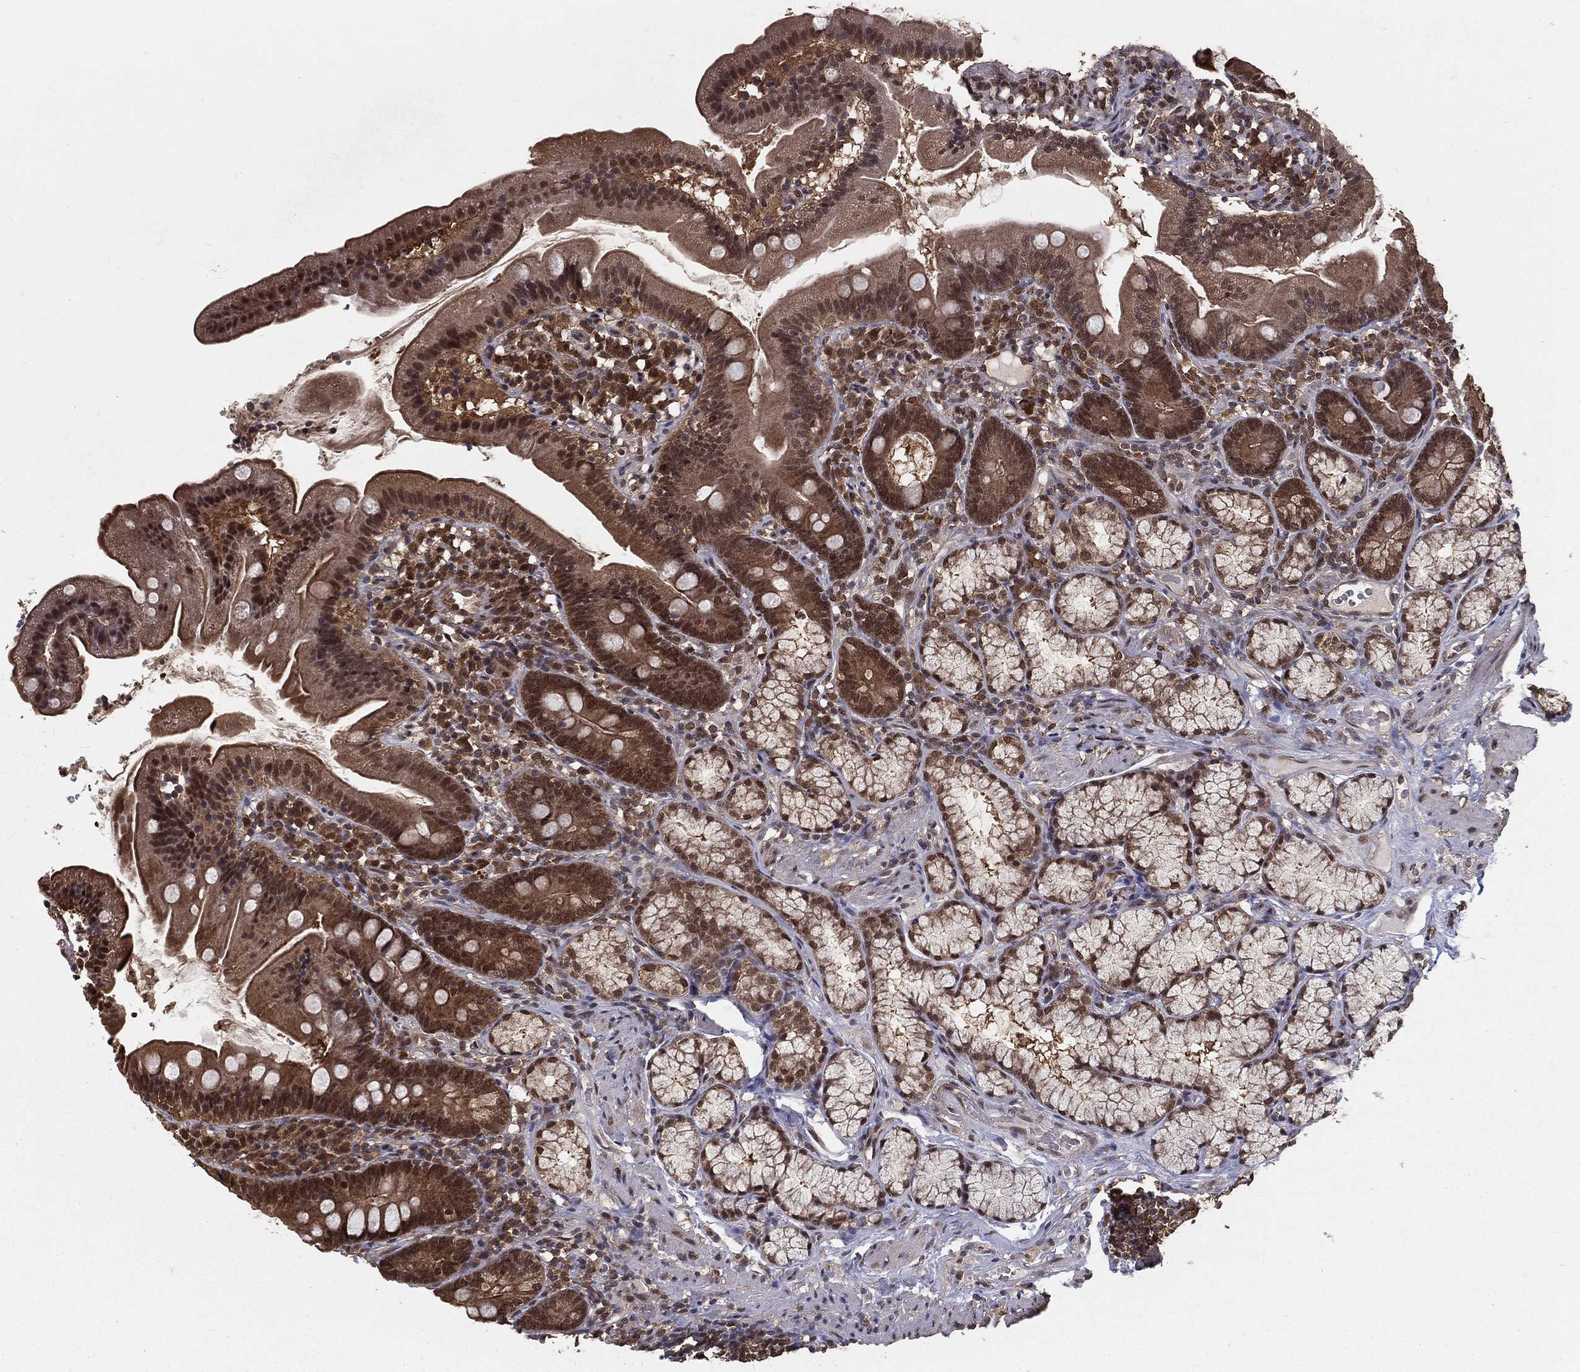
{"staining": {"intensity": "moderate", "quantity": ">75%", "location": "cytoplasmic/membranous,nuclear"}, "tissue": "duodenum", "cell_type": "Glandular cells", "image_type": "normal", "snomed": [{"axis": "morphology", "description": "Normal tissue, NOS"}, {"axis": "topography", "description": "Duodenum"}], "caption": "Immunohistochemical staining of normal human duodenum demonstrates >75% levels of moderate cytoplasmic/membranous,nuclear protein positivity in about >75% of glandular cells.", "gene": "CARM1", "patient": {"sex": "female", "age": 67}}